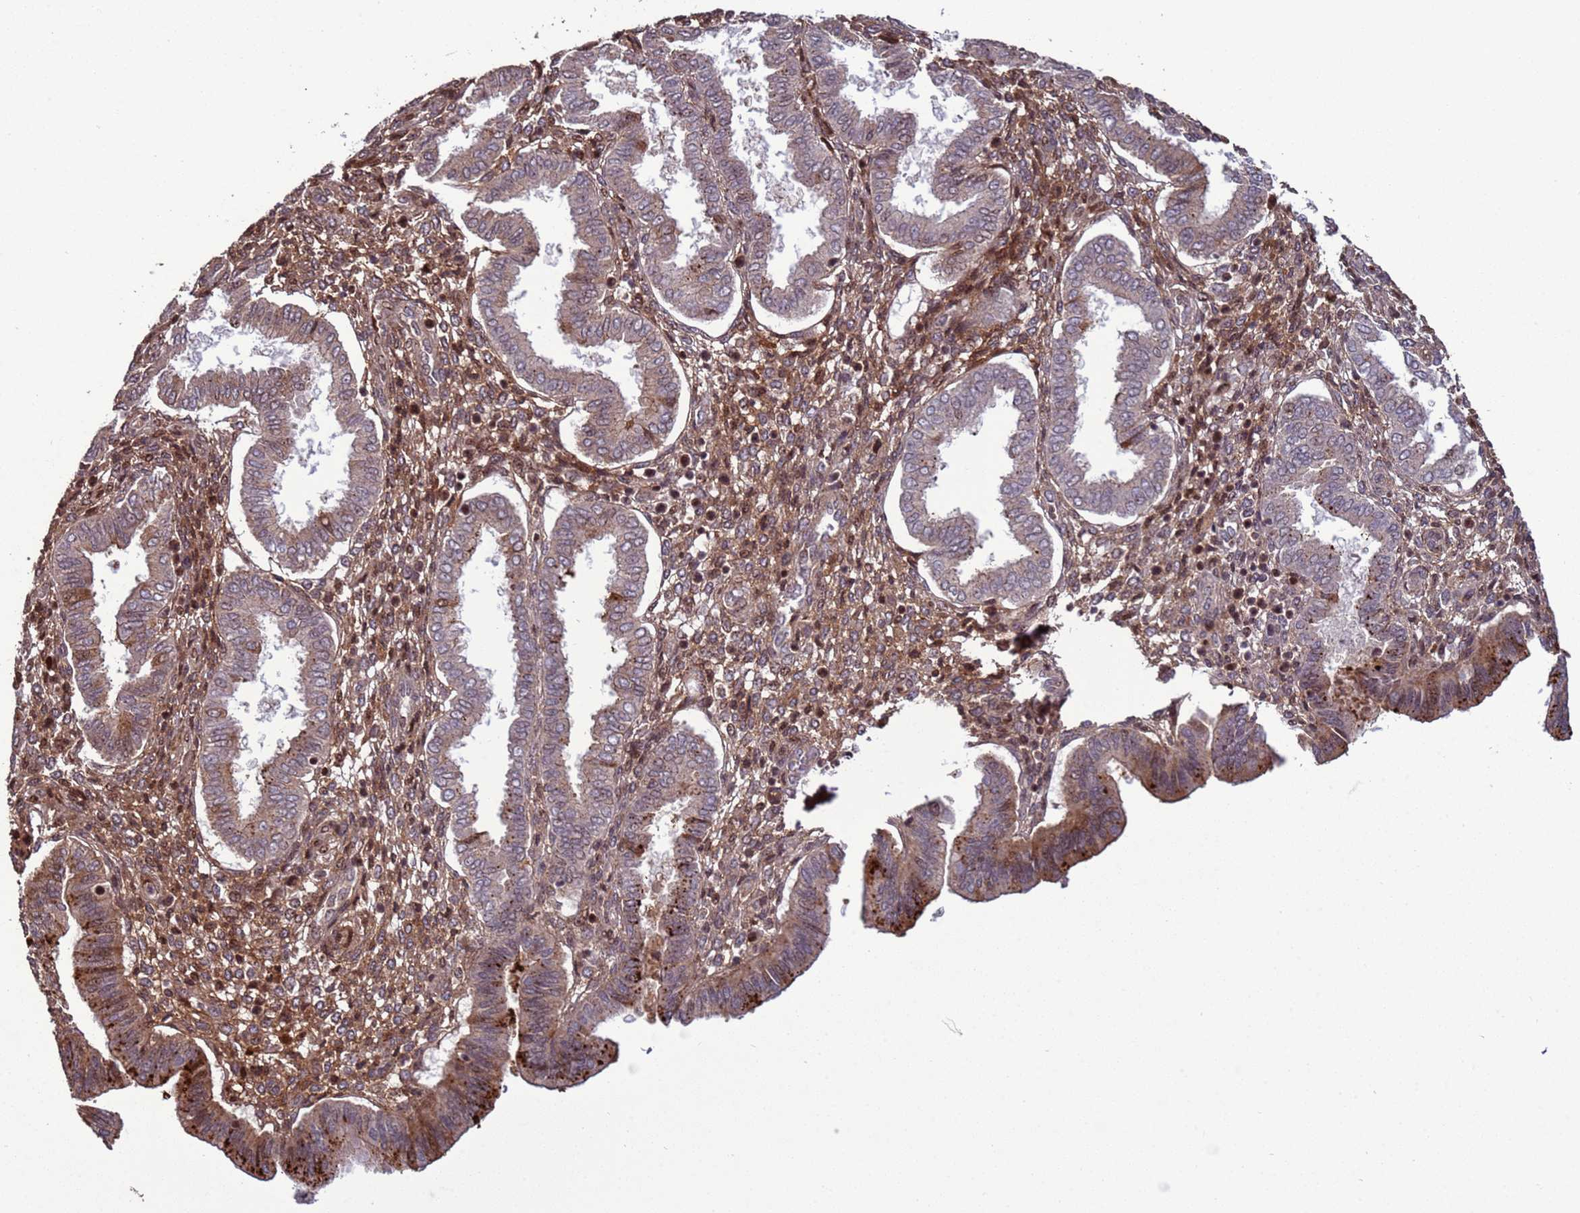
{"staining": {"intensity": "moderate", "quantity": "25%-75%", "location": "cytoplasmic/membranous,nuclear"}, "tissue": "endometrium", "cell_type": "Cells in endometrial stroma", "image_type": "normal", "snomed": [{"axis": "morphology", "description": "Normal tissue, NOS"}, {"axis": "topography", "description": "Endometrium"}], "caption": "DAB (3,3'-diaminobenzidine) immunohistochemical staining of unremarkable endometrium demonstrates moderate cytoplasmic/membranous,nuclear protein expression in approximately 25%-75% of cells in endometrial stroma. The staining was performed using DAB (3,3'-diaminobenzidine) to visualize the protein expression in brown, while the nuclei were stained in blue with hematoxylin (Magnification: 20x).", "gene": "HGH1", "patient": {"sex": "female", "age": 24}}